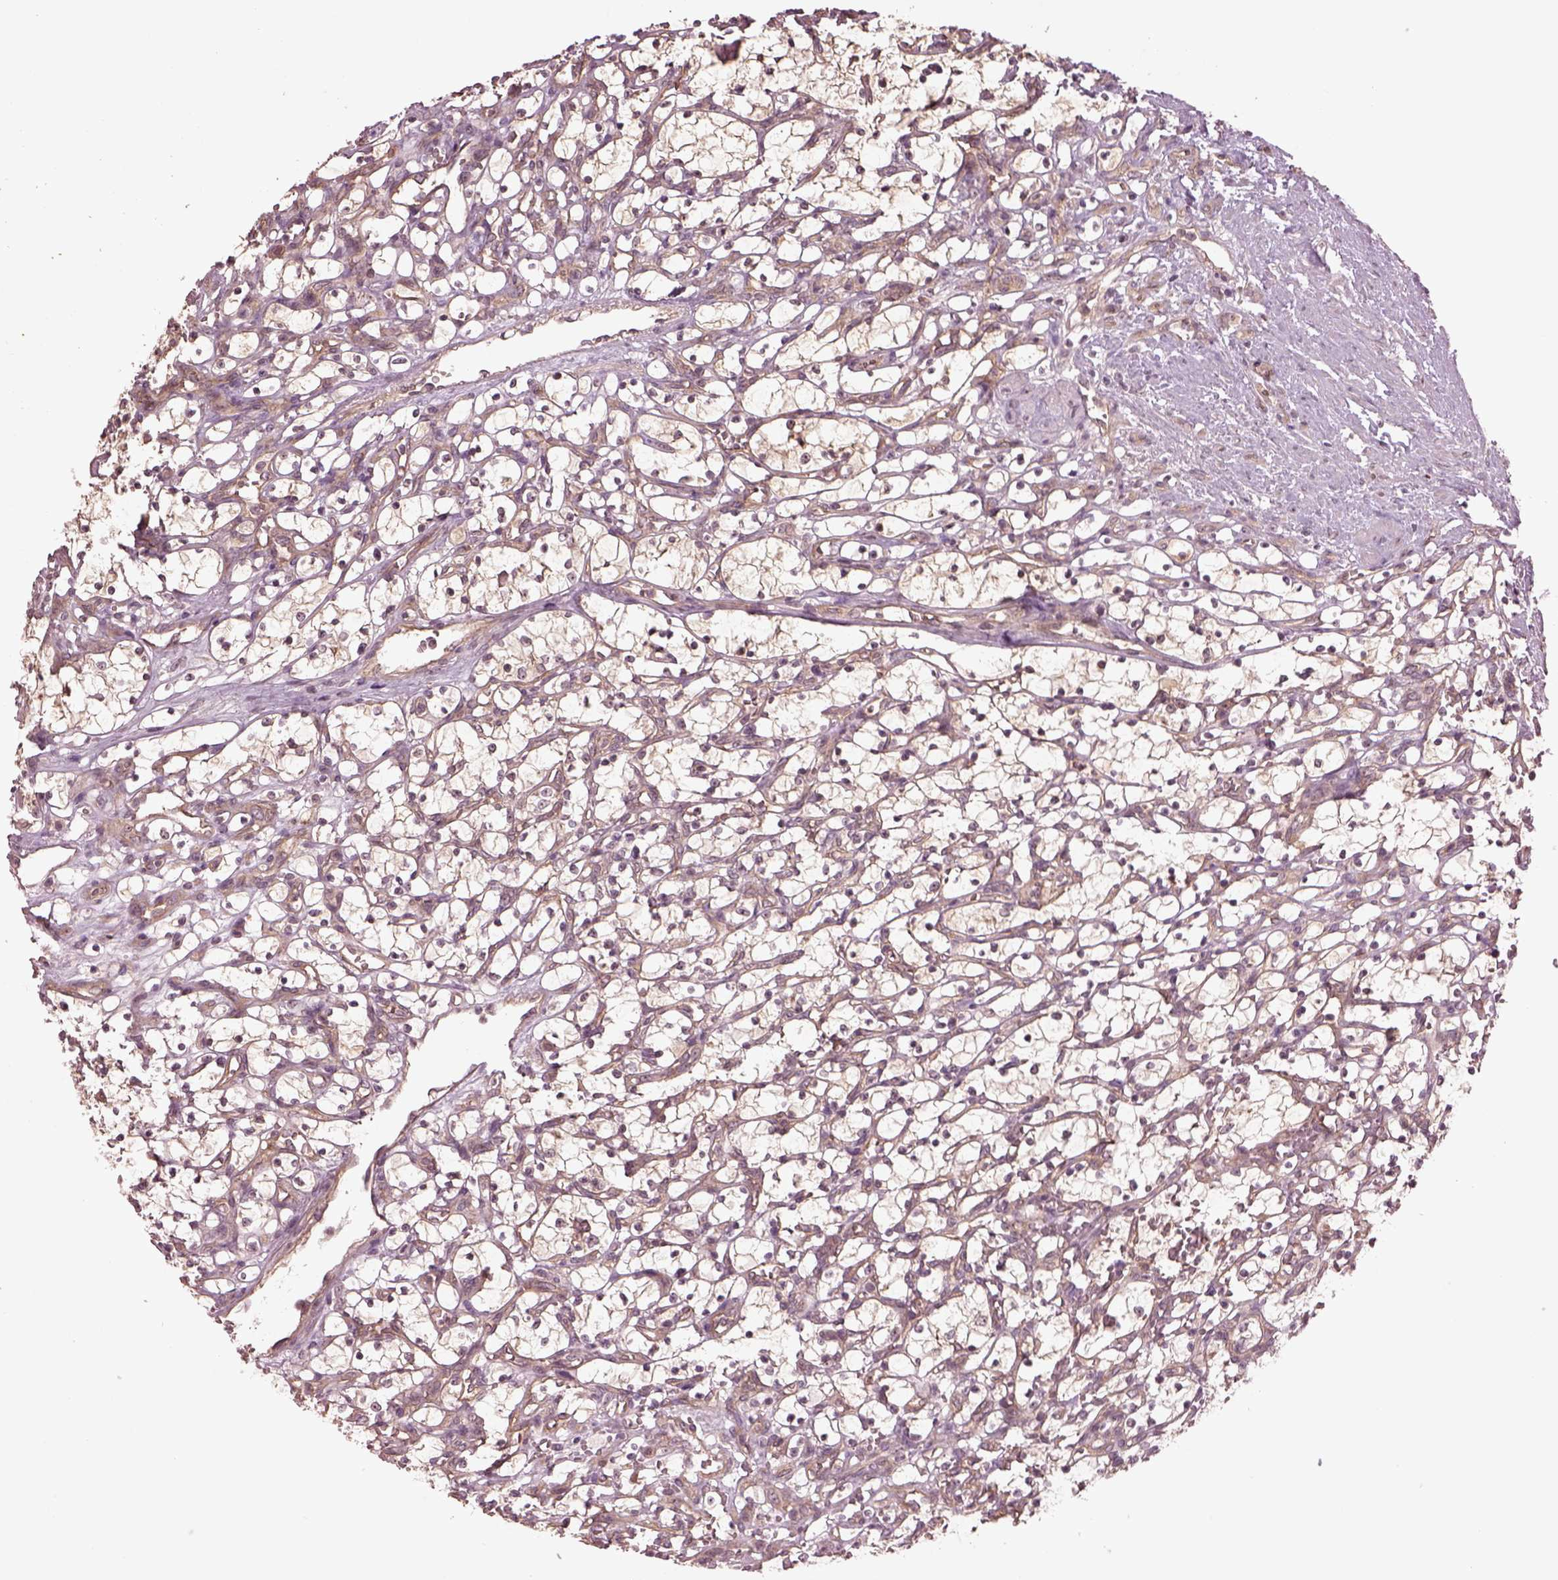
{"staining": {"intensity": "negative", "quantity": "none", "location": "none"}, "tissue": "renal cancer", "cell_type": "Tumor cells", "image_type": "cancer", "snomed": [{"axis": "morphology", "description": "Adenocarcinoma, NOS"}, {"axis": "topography", "description": "Kidney"}], "caption": "This is a histopathology image of IHC staining of adenocarcinoma (renal), which shows no positivity in tumor cells.", "gene": "GNRH1", "patient": {"sex": "female", "age": 69}}